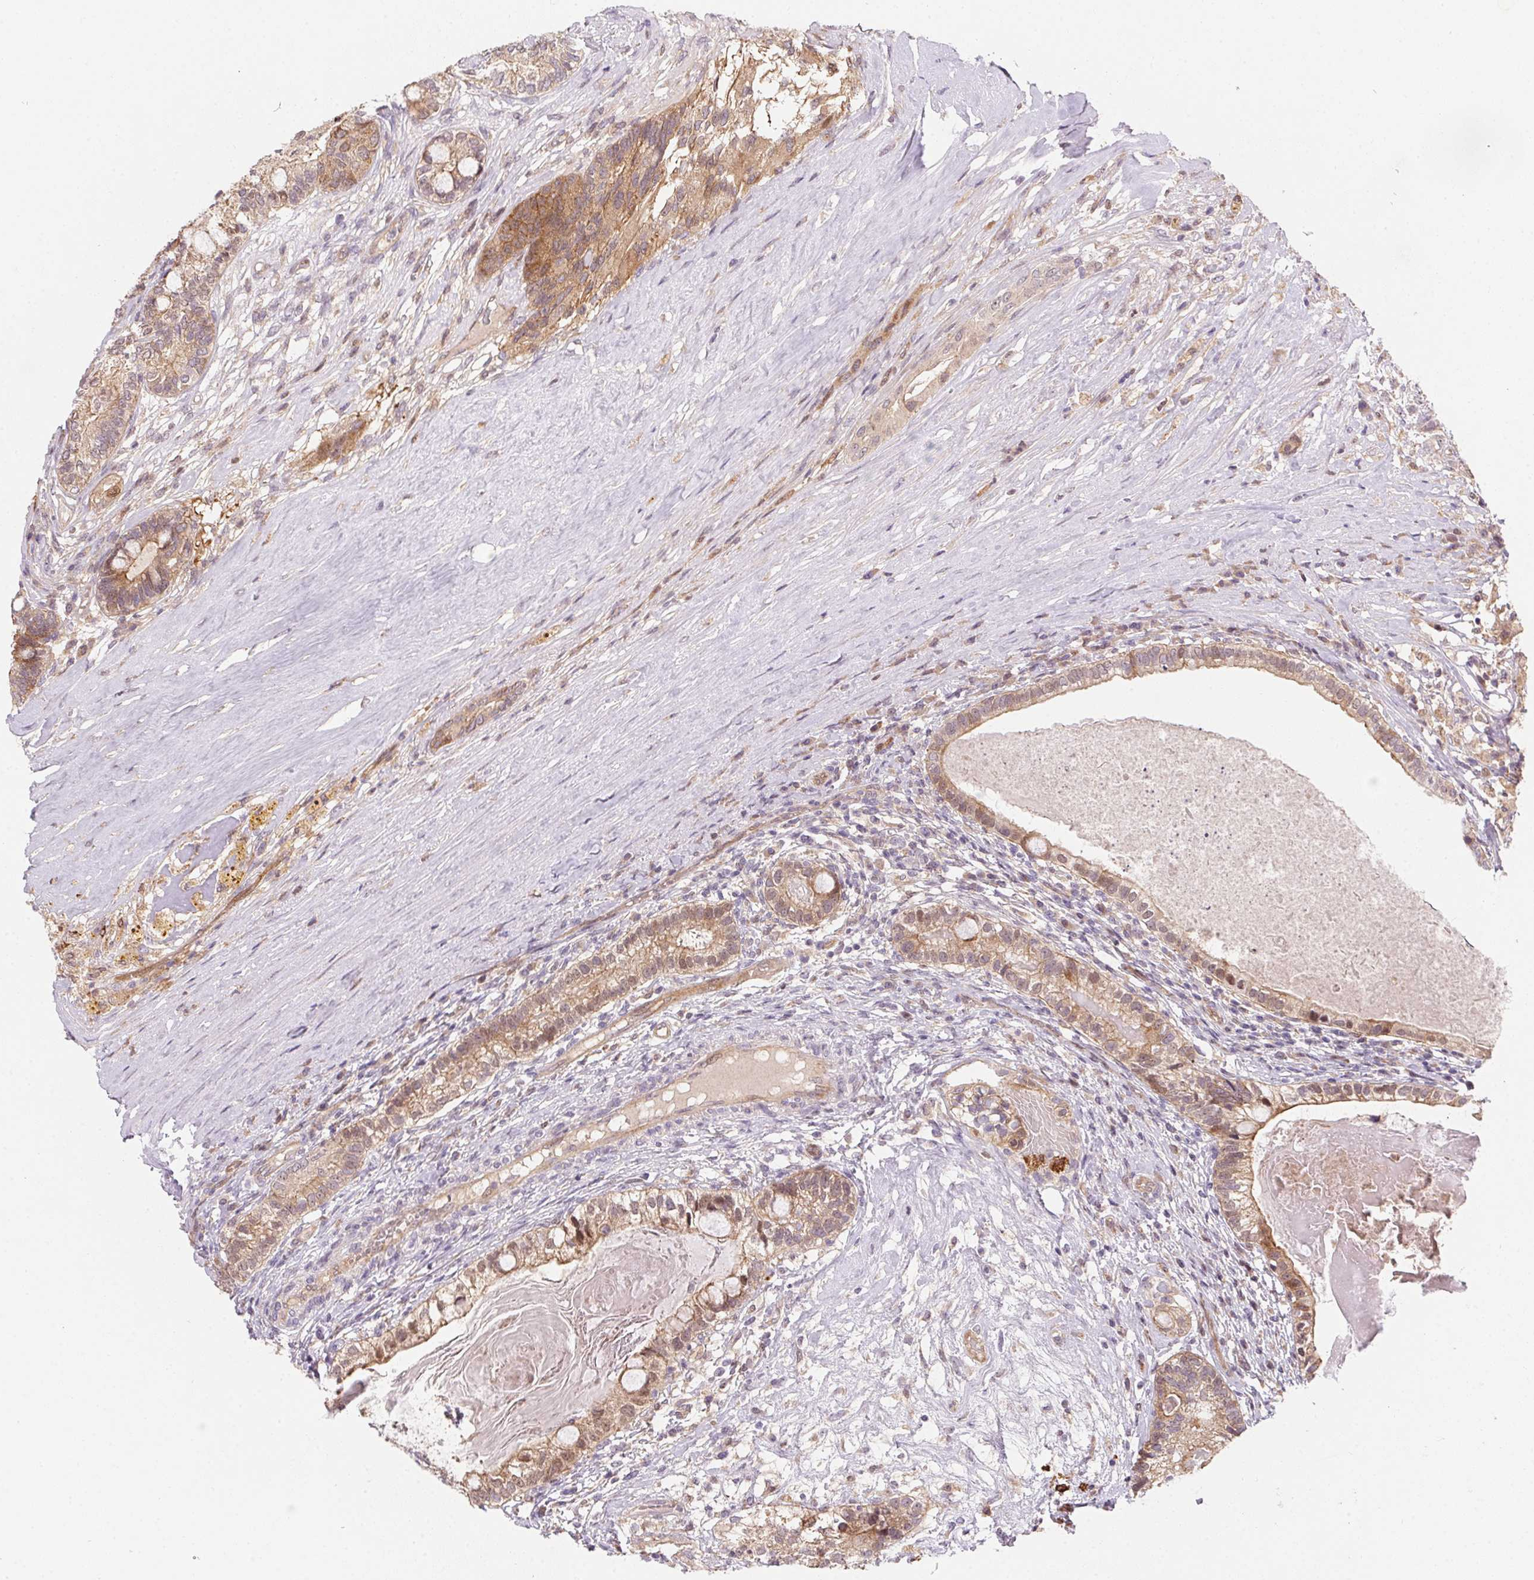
{"staining": {"intensity": "moderate", "quantity": "25%-75%", "location": "cytoplasmic/membranous,nuclear"}, "tissue": "testis cancer", "cell_type": "Tumor cells", "image_type": "cancer", "snomed": [{"axis": "morphology", "description": "Seminoma, NOS"}, {"axis": "morphology", "description": "Carcinoma, Embryonal, NOS"}, {"axis": "topography", "description": "Testis"}], "caption": "Tumor cells show medium levels of moderate cytoplasmic/membranous and nuclear expression in about 25%-75% of cells in seminoma (testis).", "gene": "NUDT16", "patient": {"sex": "male", "age": 41}}